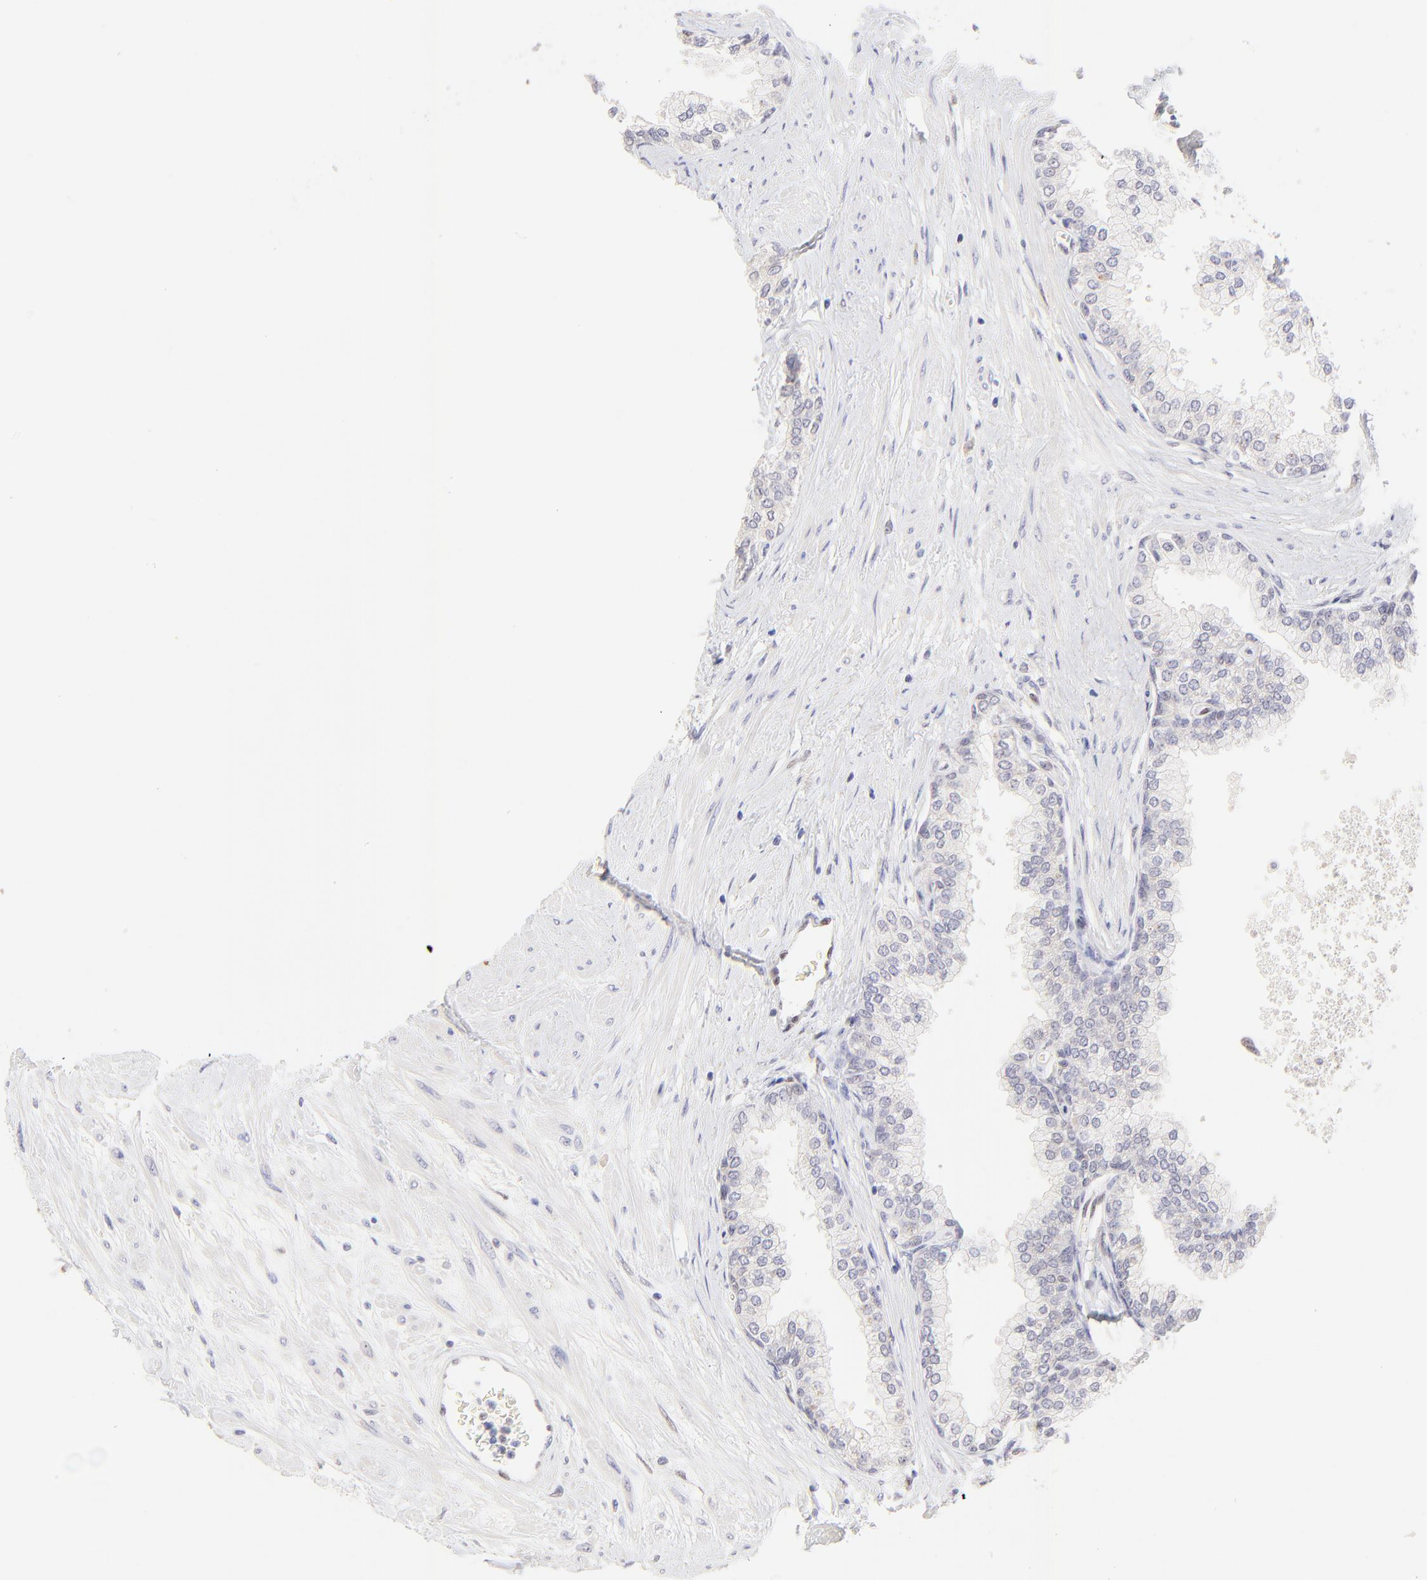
{"staining": {"intensity": "negative", "quantity": "none", "location": "none"}, "tissue": "prostate", "cell_type": "Glandular cells", "image_type": "normal", "snomed": [{"axis": "morphology", "description": "Normal tissue, NOS"}, {"axis": "topography", "description": "Prostate"}], "caption": "This is a photomicrograph of IHC staining of unremarkable prostate, which shows no staining in glandular cells.", "gene": "KLF4", "patient": {"sex": "male", "age": 60}}